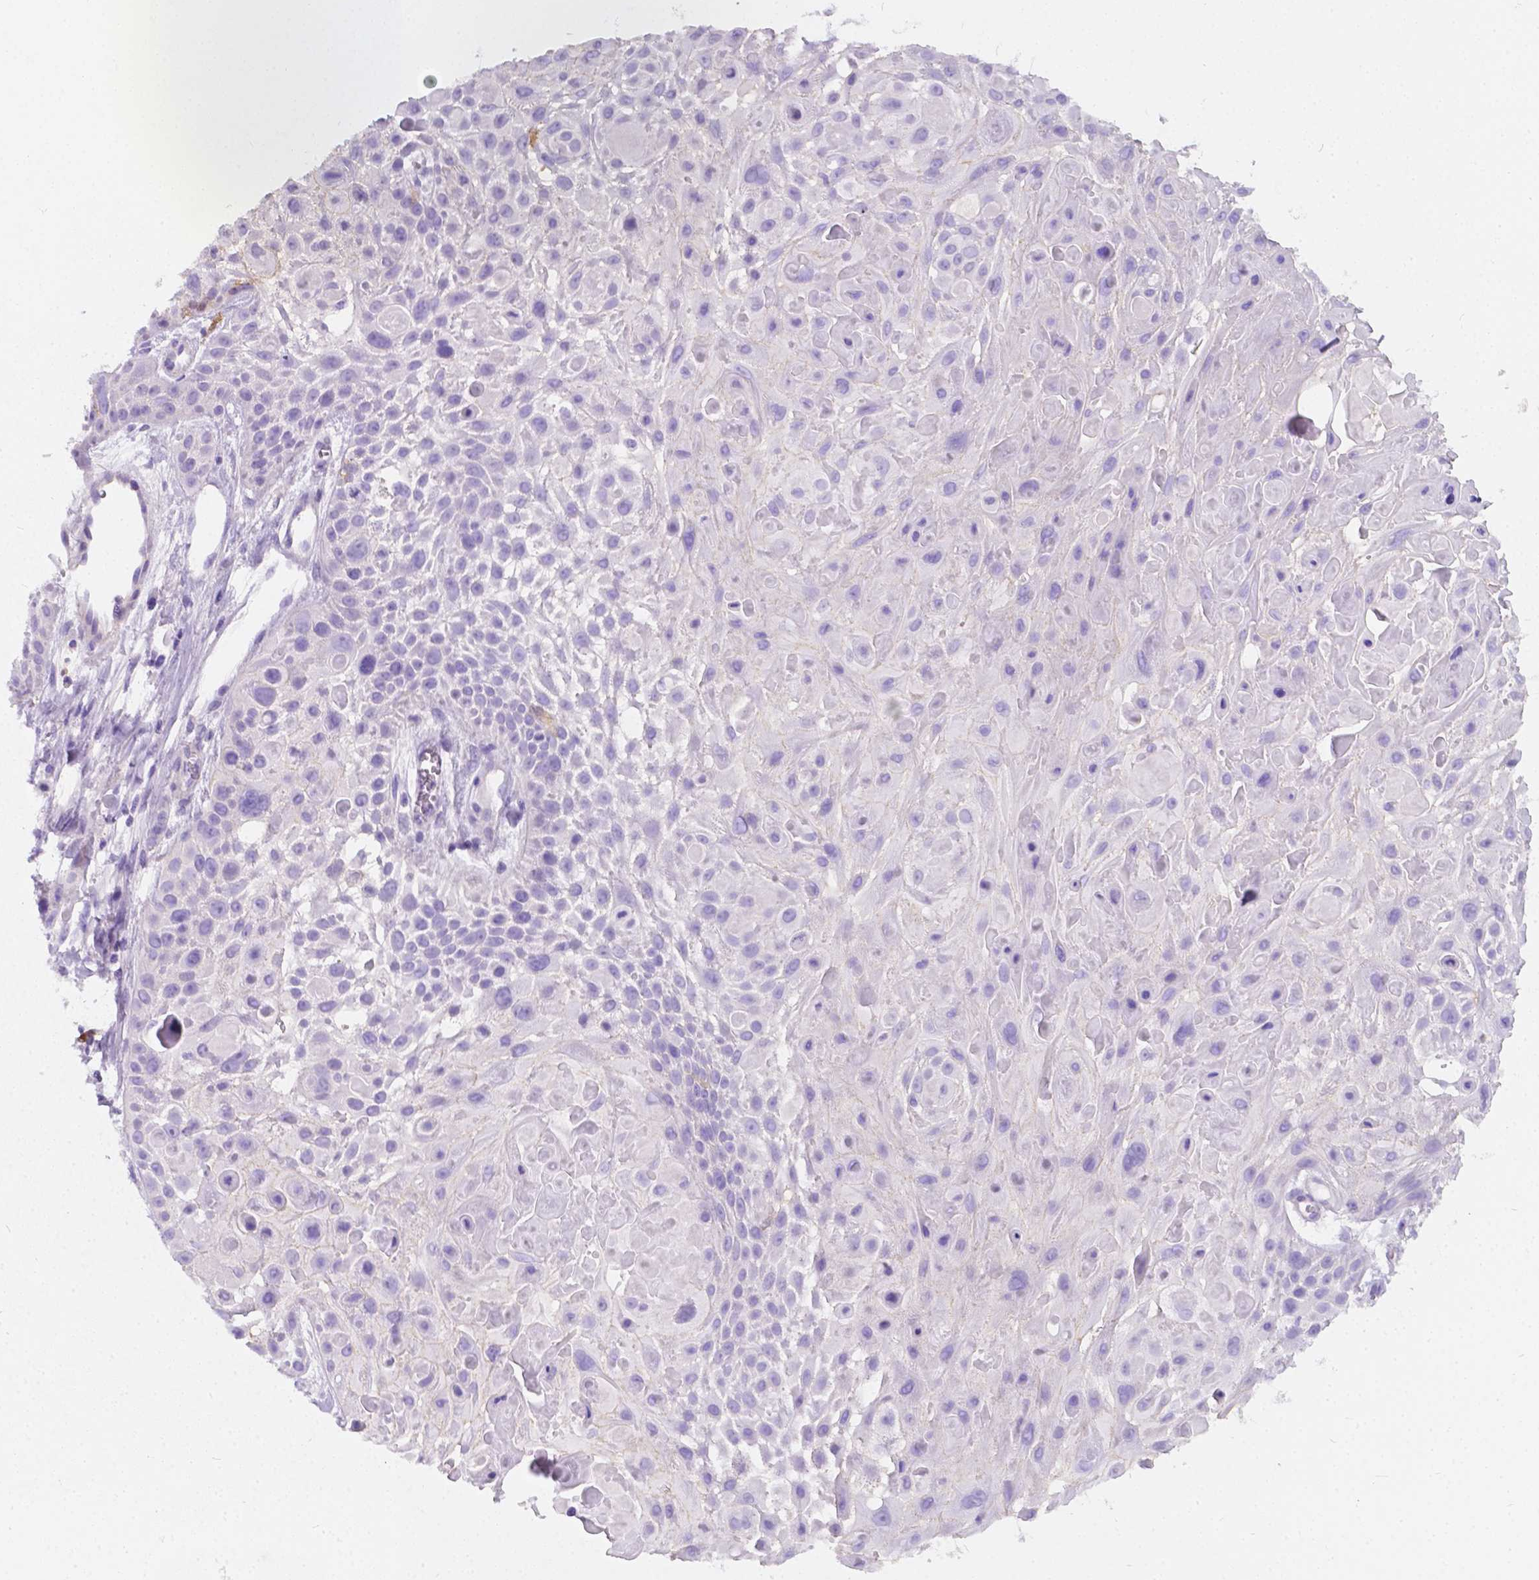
{"staining": {"intensity": "negative", "quantity": "none", "location": "none"}, "tissue": "skin cancer", "cell_type": "Tumor cells", "image_type": "cancer", "snomed": [{"axis": "morphology", "description": "Squamous cell carcinoma, NOS"}, {"axis": "topography", "description": "Skin"}, {"axis": "topography", "description": "Anal"}], "caption": "Skin squamous cell carcinoma stained for a protein using immunohistochemistry exhibits no staining tumor cells.", "gene": "GNAO1", "patient": {"sex": "female", "age": 75}}